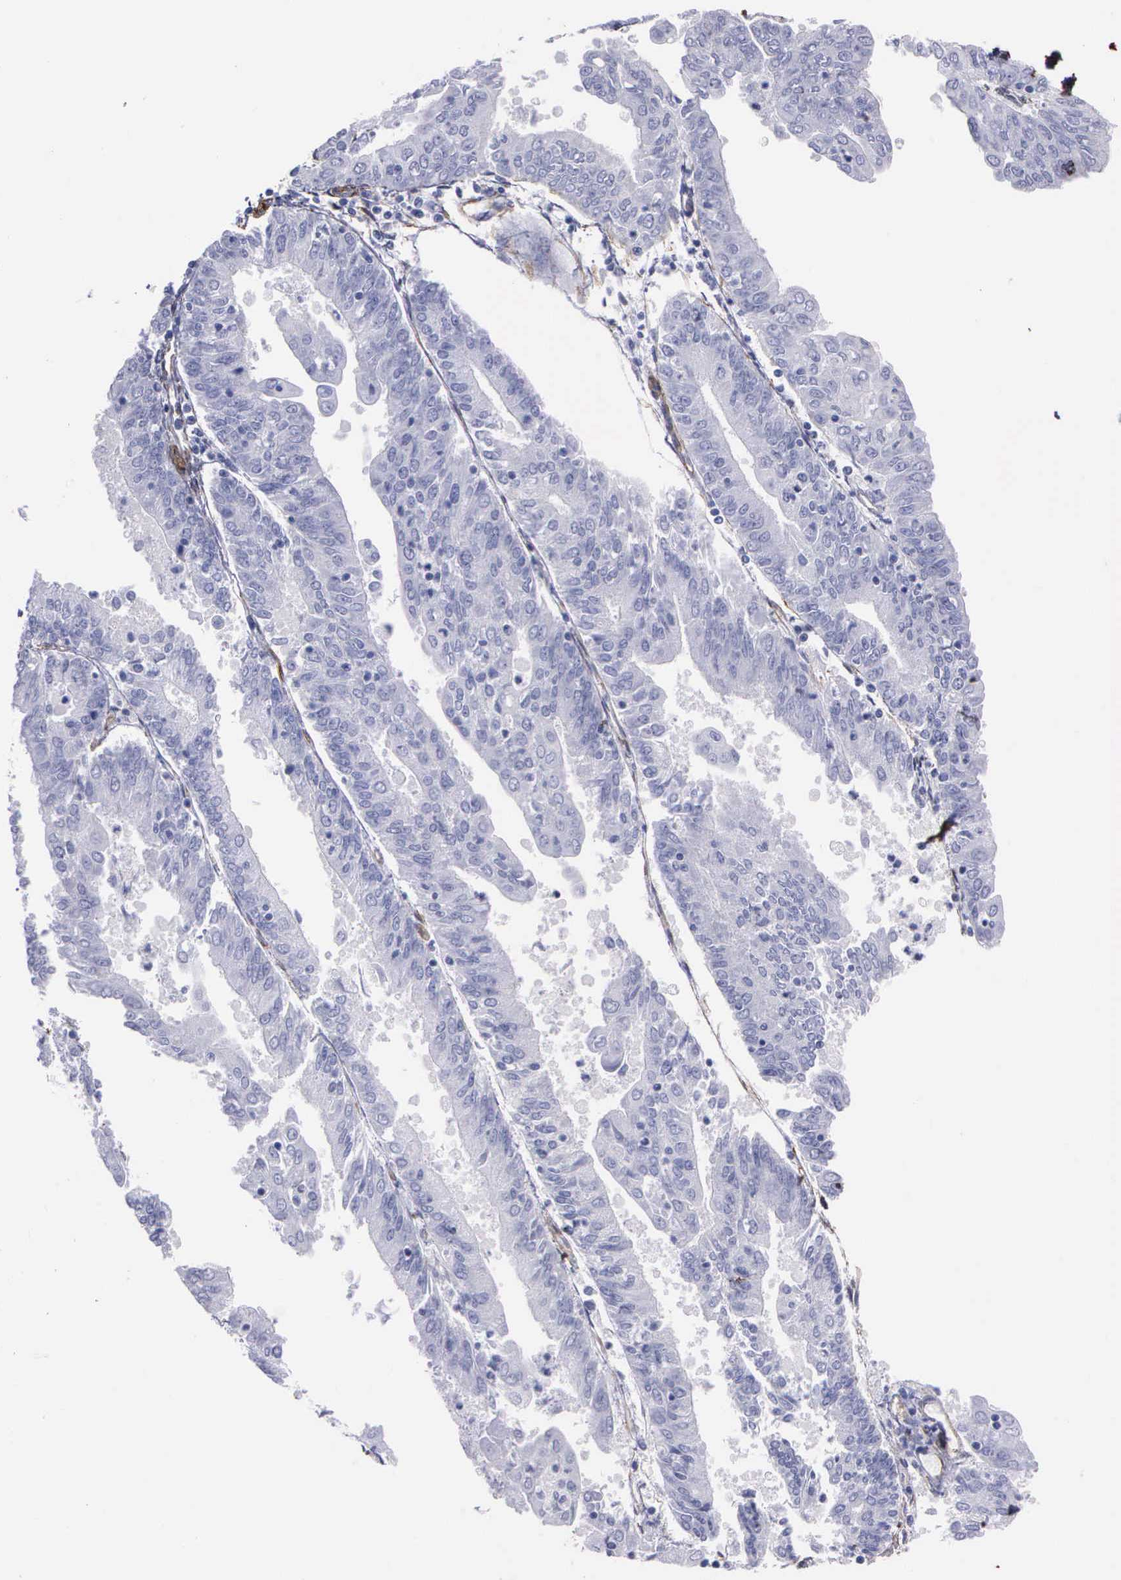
{"staining": {"intensity": "negative", "quantity": "none", "location": "none"}, "tissue": "endometrial cancer", "cell_type": "Tumor cells", "image_type": "cancer", "snomed": [{"axis": "morphology", "description": "Adenocarcinoma, NOS"}, {"axis": "topography", "description": "Endometrium"}], "caption": "Tumor cells are negative for protein expression in human endometrial adenocarcinoma. (Stains: DAB IHC with hematoxylin counter stain, Microscopy: brightfield microscopy at high magnification).", "gene": "MAGEB10", "patient": {"sex": "female", "age": 79}}